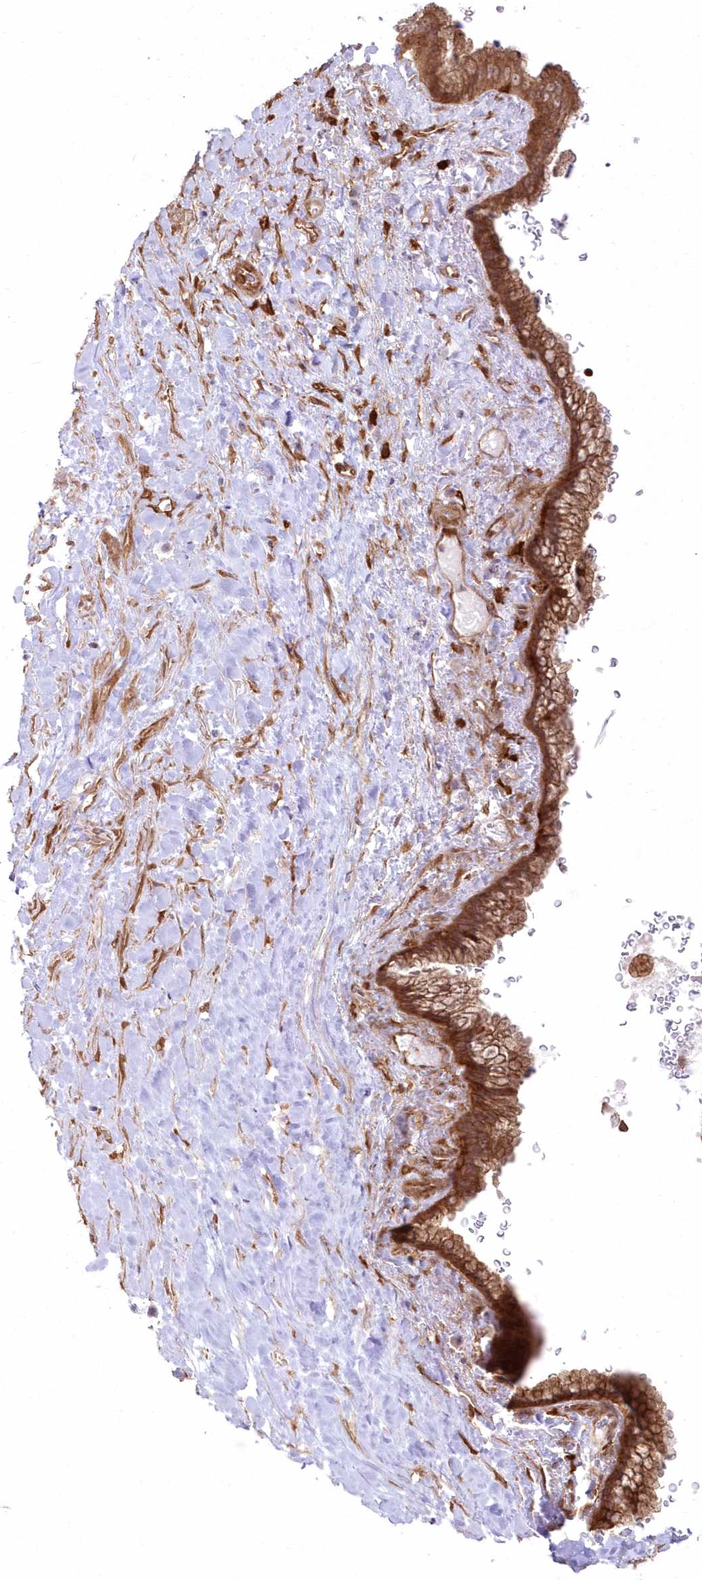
{"staining": {"intensity": "strong", "quantity": ">75%", "location": "cytoplasmic/membranous"}, "tissue": "pancreatic cancer", "cell_type": "Tumor cells", "image_type": "cancer", "snomed": [{"axis": "morphology", "description": "Adenocarcinoma, NOS"}, {"axis": "topography", "description": "Pancreas"}], "caption": "Immunohistochemical staining of human adenocarcinoma (pancreatic) exhibits high levels of strong cytoplasmic/membranous positivity in about >75% of tumor cells.", "gene": "SH3PXD2B", "patient": {"sex": "male", "age": 75}}